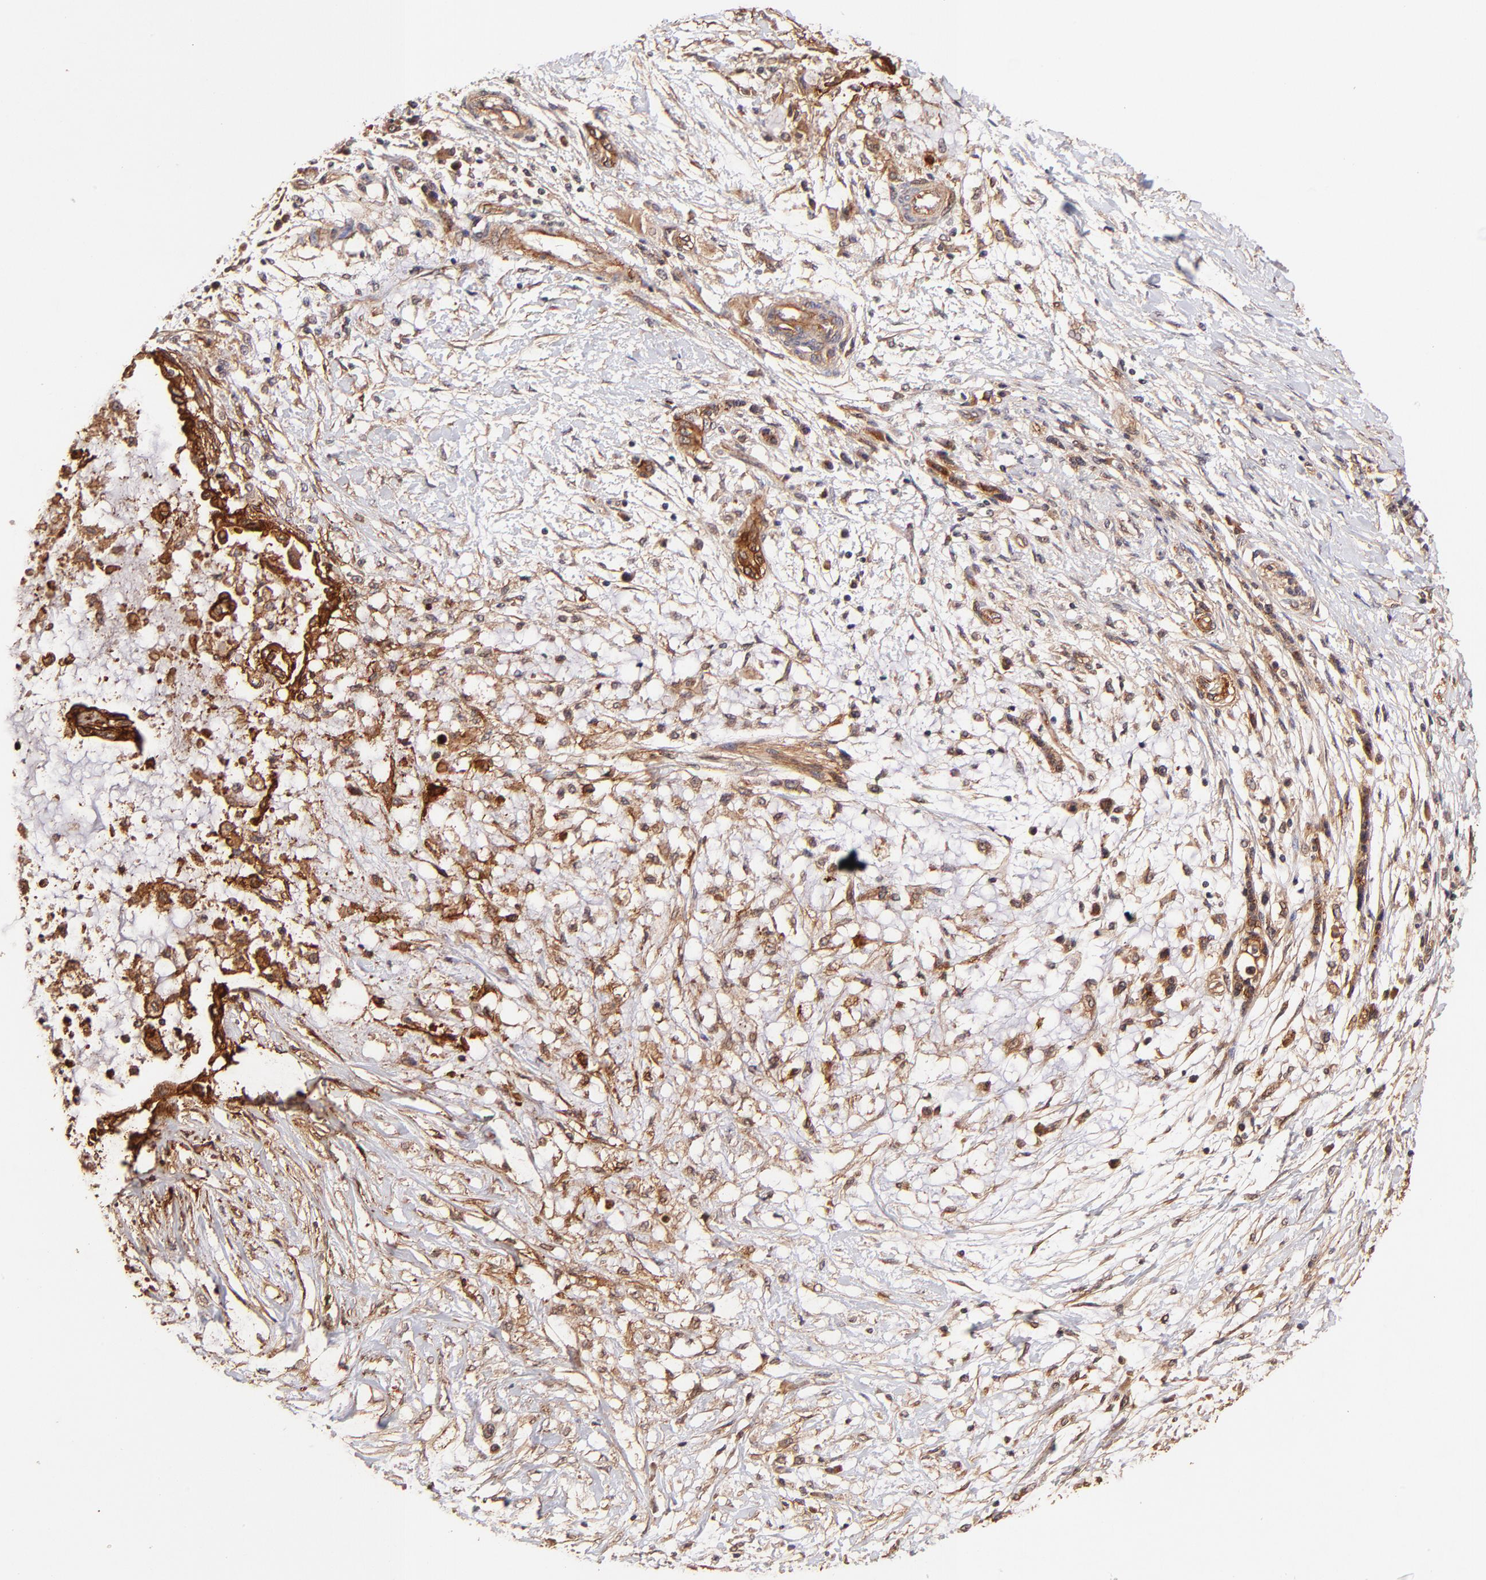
{"staining": {"intensity": "moderate", "quantity": ">75%", "location": "cytoplasmic/membranous"}, "tissue": "pancreatic cancer", "cell_type": "Tumor cells", "image_type": "cancer", "snomed": [{"axis": "morphology", "description": "Adenocarcinoma, NOS"}, {"axis": "topography", "description": "Pancreas"}], "caption": "Adenocarcinoma (pancreatic) stained with a protein marker shows moderate staining in tumor cells.", "gene": "ITGB1", "patient": {"sex": "female", "age": 64}}